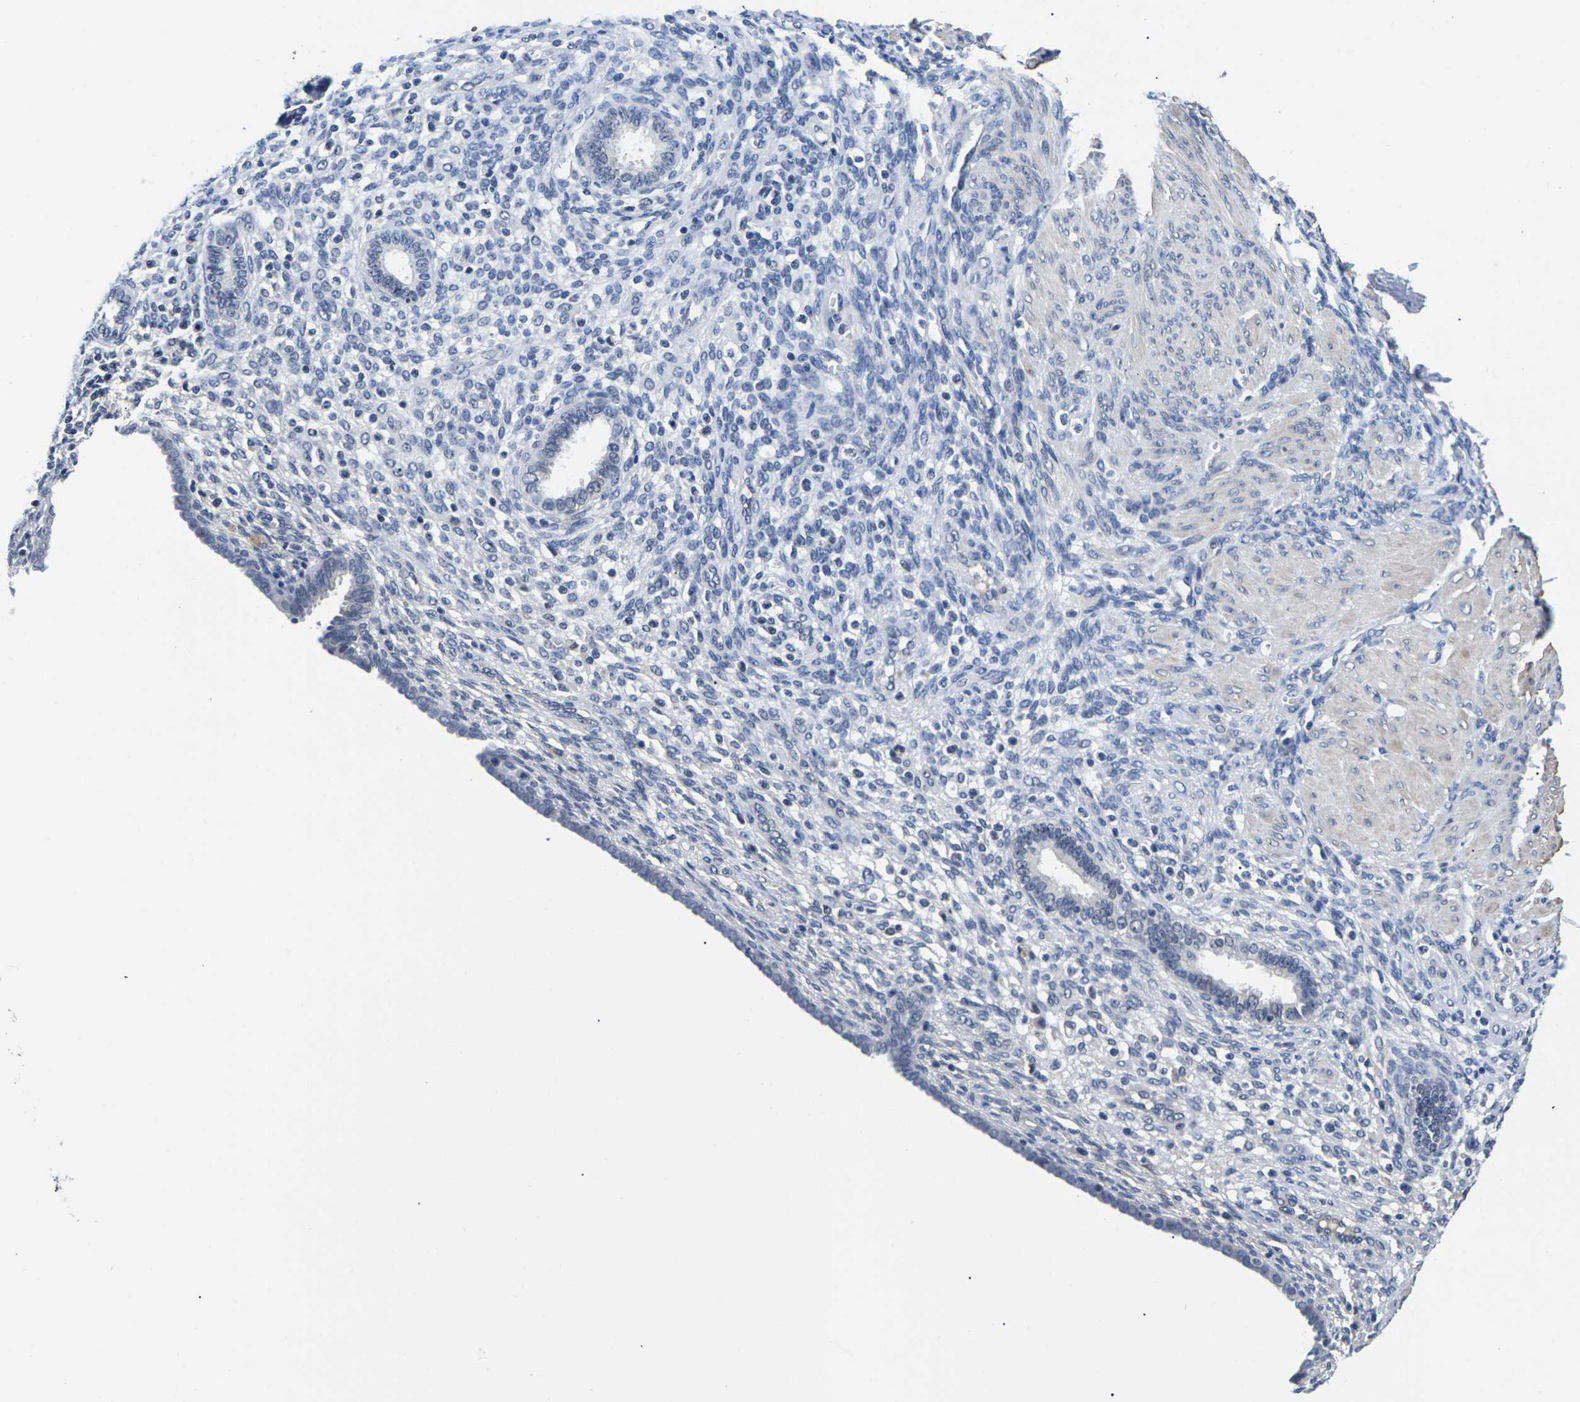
{"staining": {"intensity": "negative", "quantity": "none", "location": "none"}, "tissue": "endometrium", "cell_type": "Cells in endometrial stroma", "image_type": "normal", "snomed": [{"axis": "morphology", "description": "Normal tissue, NOS"}, {"axis": "topography", "description": "Endometrium"}], "caption": "IHC photomicrograph of normal endometrium stained for a protein (brown), which demonstrates no positivity in cells in endometrial stroma.", "gene": "ST6GAL2", "patient": {"sex": "female", "age": 72}}